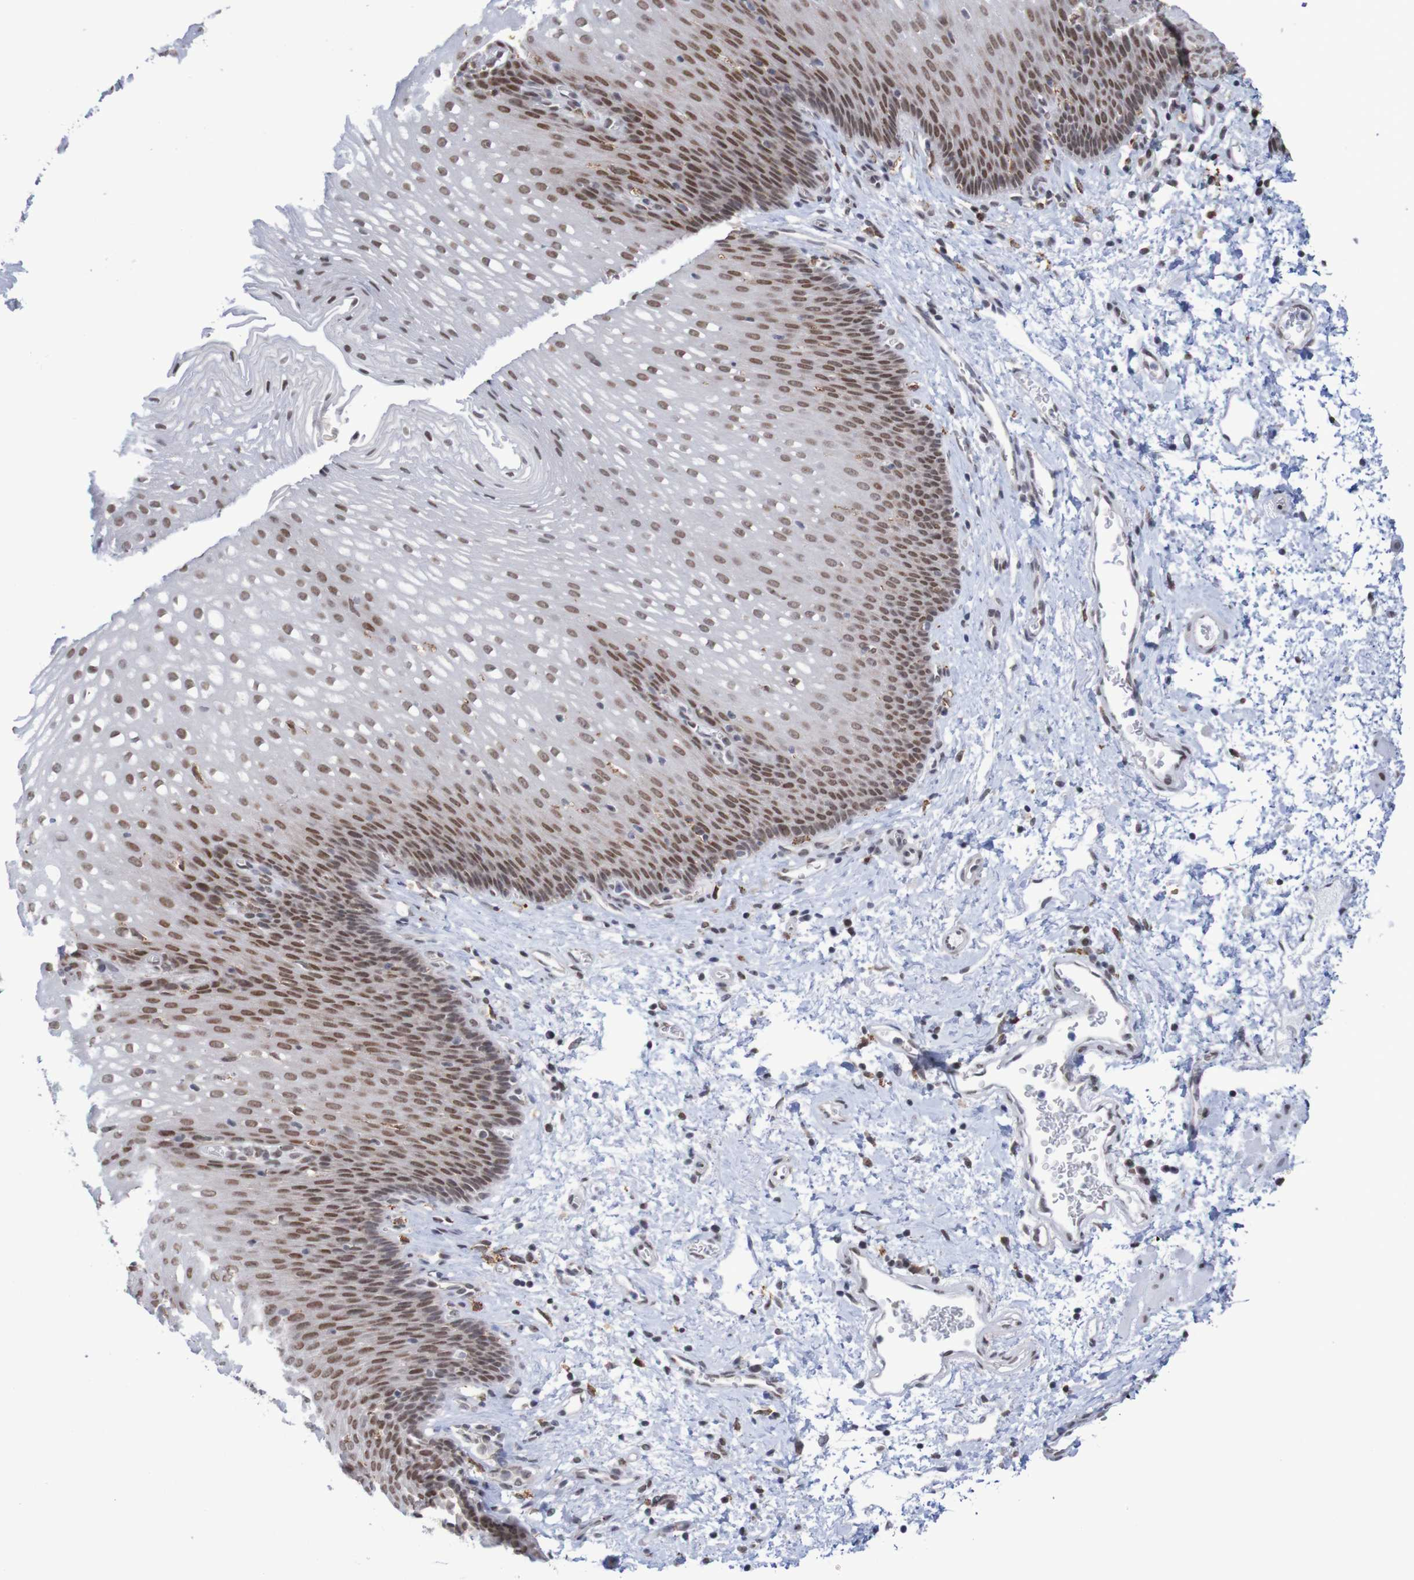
{"staining": {"intensity": "strong", "quantity": ">75%", "location": "nuclear"}, "tissue": "esophagus", "cell_type": "Squamous epithelial cells", "image_type": "normal", "snomed": [{"axis": "morphology", "description": "Normal tissue, NOS"}, {"axis": "topography", "description": "Esophagus"}], "caption": "Protein expression analysis of benign esophagus shows strong nuclear positivity in approximately >75% of squamous epithelial cells.", "gene": "MRTFB", "patient": {"sex": "male", "age": 48}}